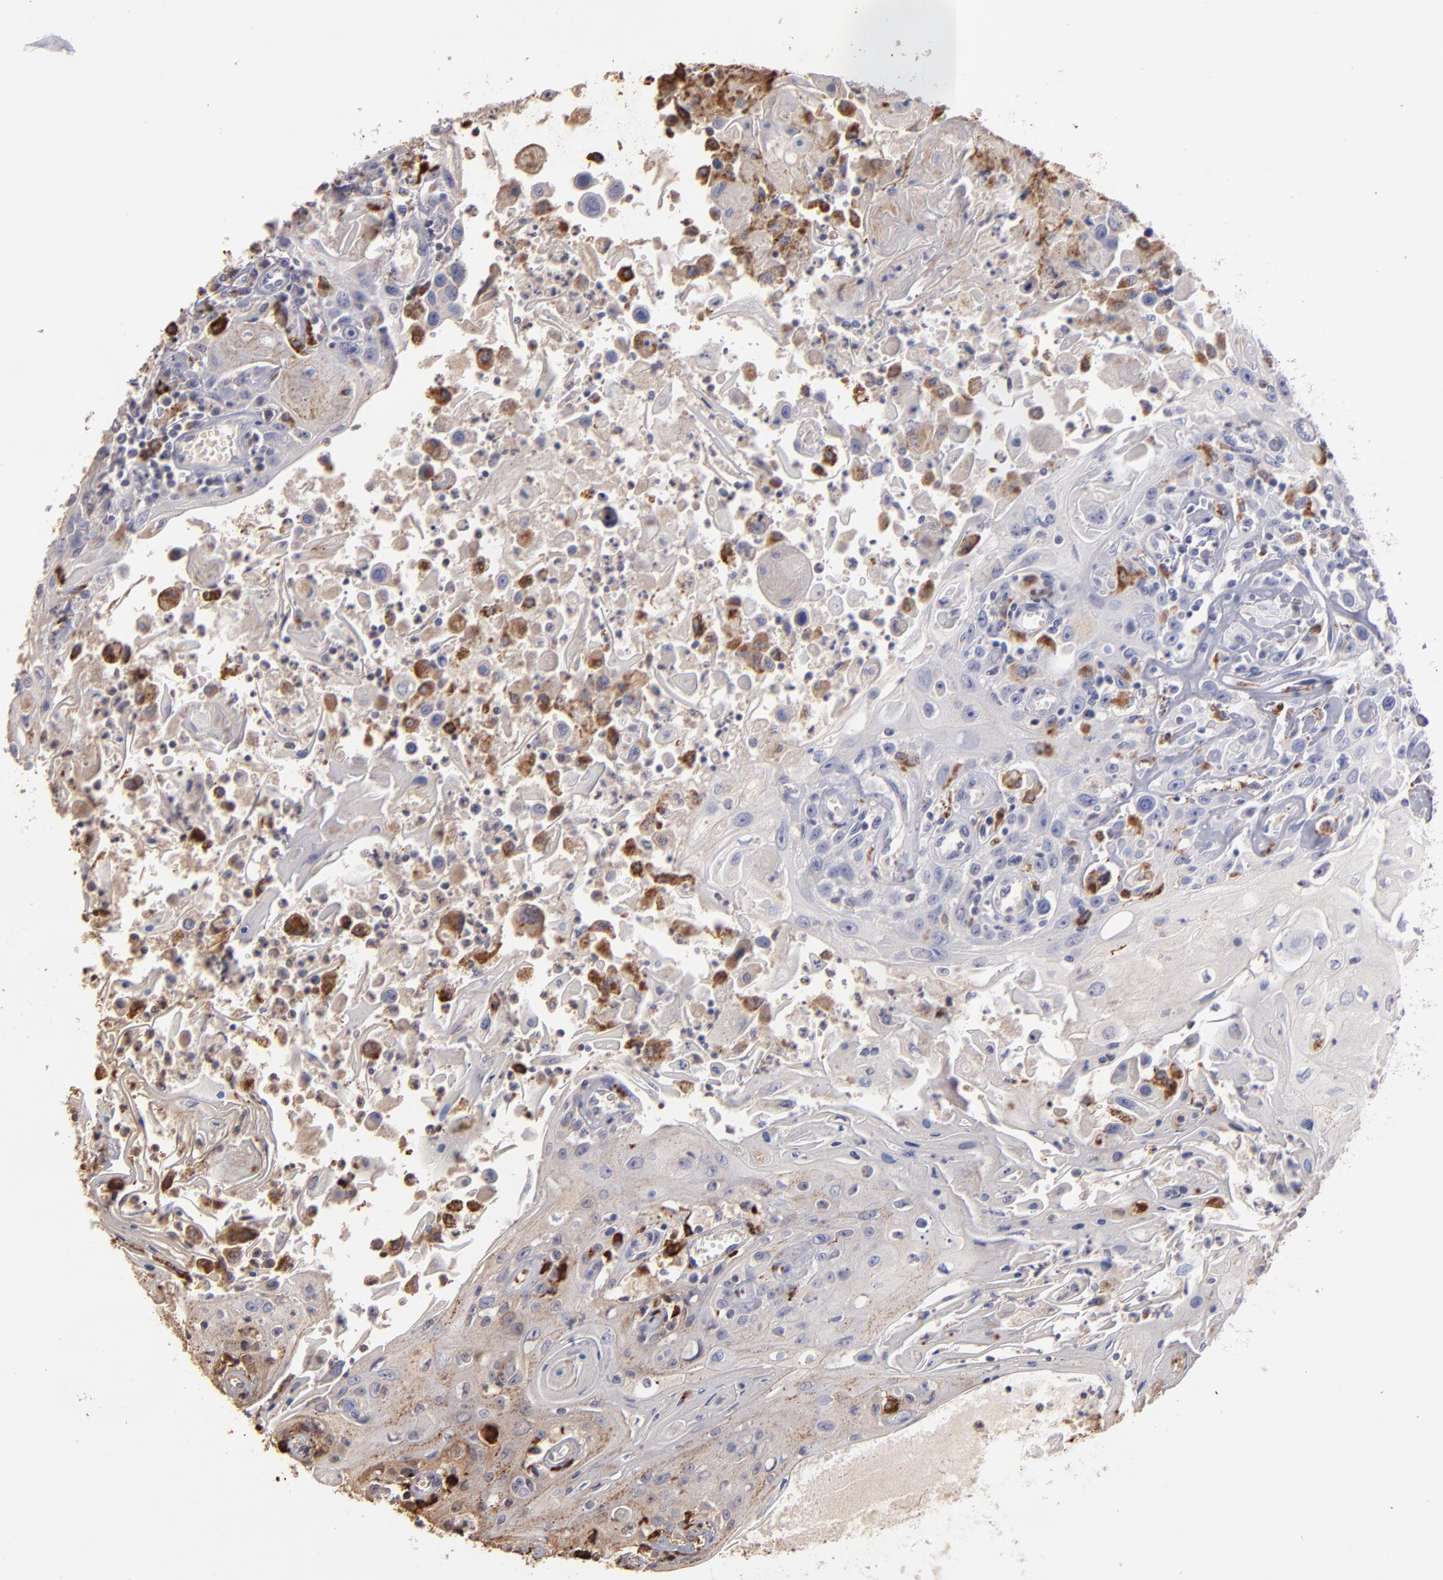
{"staining": {"intensity": "weak", "quantity": "<25%", "location": "cytoplasmic/membranous"}, "tissue": "head and neck cancer", "cell_type": "Tumor cells", "image_type": "cancer", "snomed": [{"axis": "morphology", "description": "Squamous cell carcinoma, NOS"}, {"axis": "topography", "description": "Oral tissue"}, {"axis": "topography", "description": "Head-Neck"}], "caption": "Immunohistochemistry of head and neck cancer demonstrates no expression in tumor cells.", "gene": "TRAF1", "patient": {"sex": "female", "age": 76}}